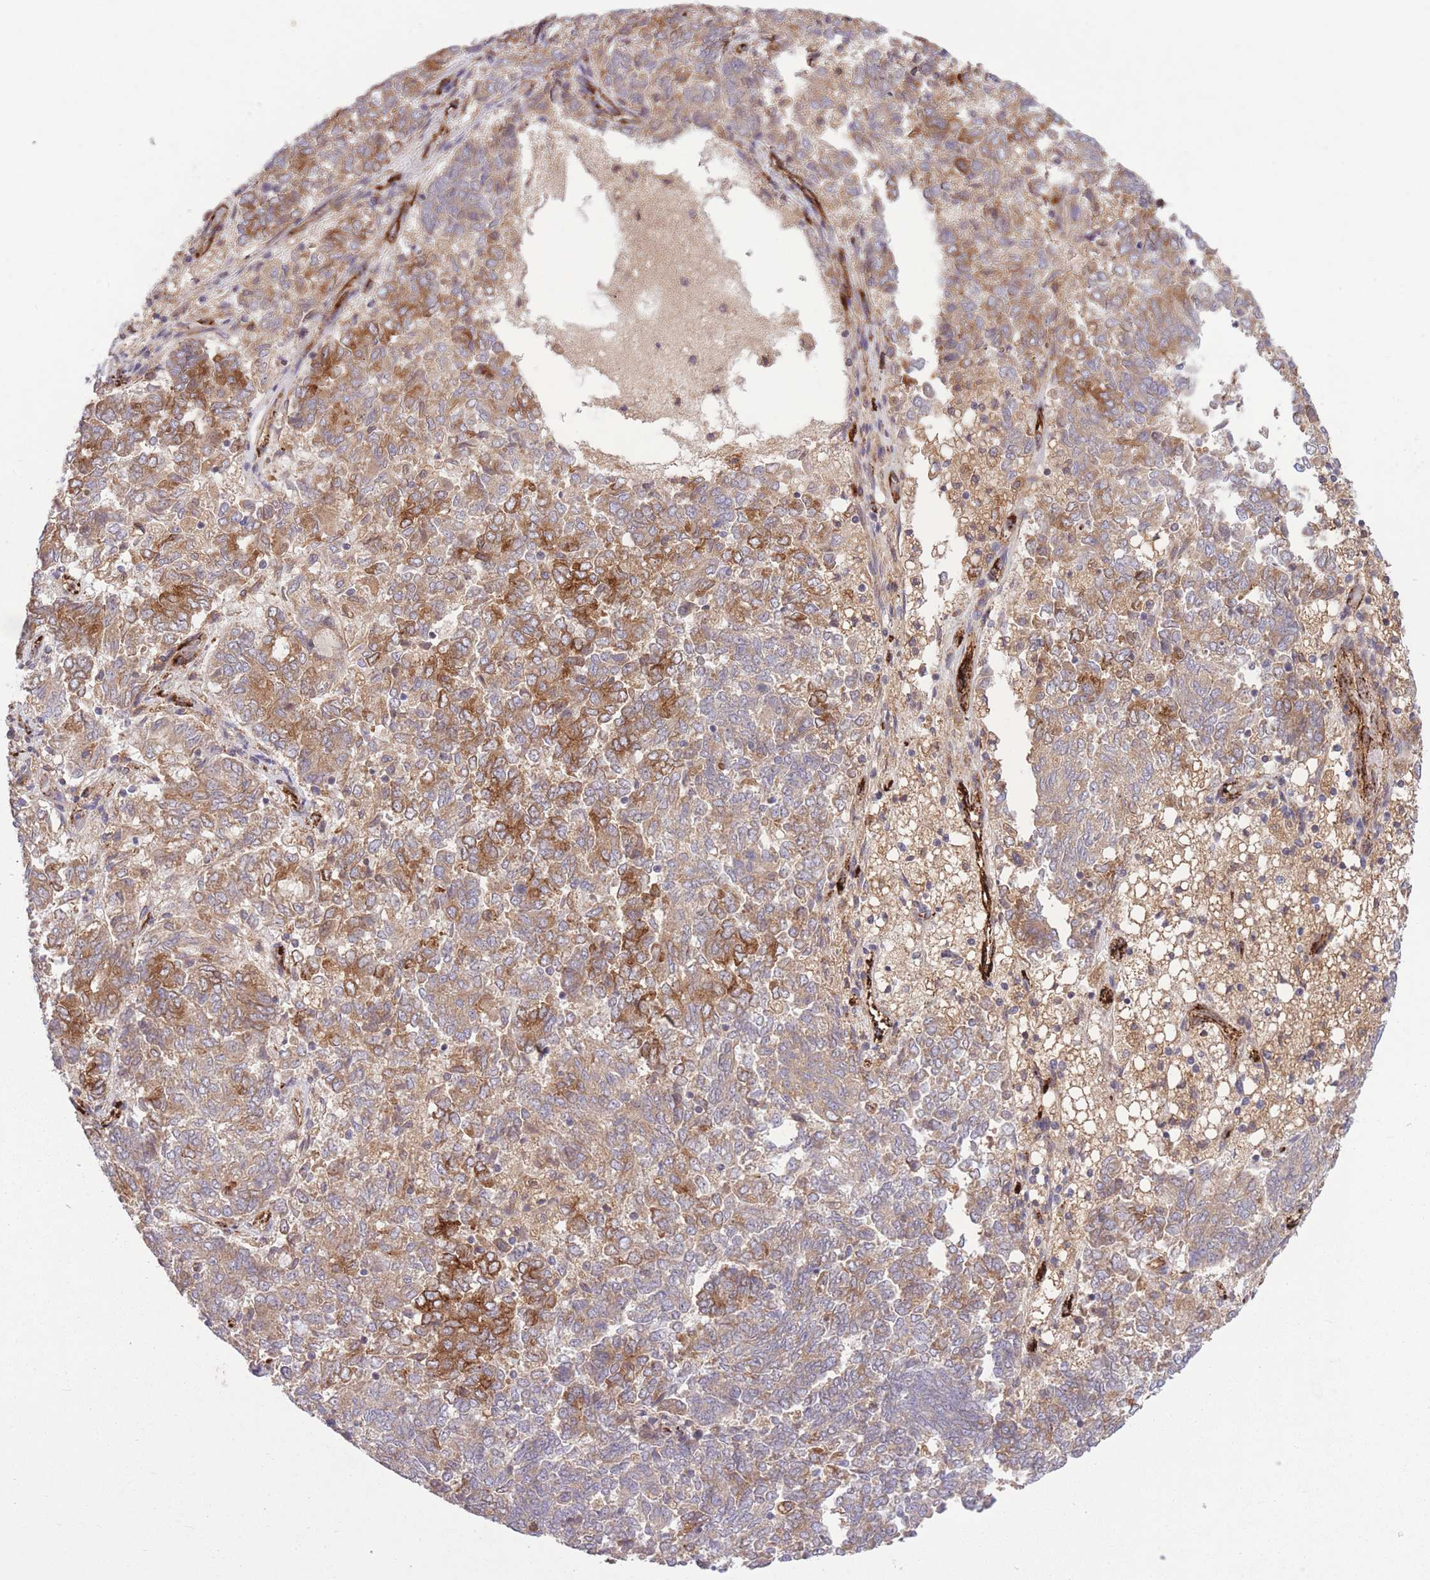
{"staining": {"intensity": "moderate", "quantity": "25%-75%", "location": "cytoplasmic/membranous"}, "tissue": "endometrial cancer", "cell_type": "Tumor cells", "image_type": "cancer", "snomed": [{"axis": "morphology", "description": "Adenocarcinoma, NOS"}, {"axis": "topography", "description": "Endometrium"}], "caption": "Protein positivity by immunohistochemistry displays moderate cytoplasmic/membranous positivity in approximately 25%-75% of tumor cells in endometrial cancer.", "gene": "CISH", "patient": {"sex": "female", "age": 80}}